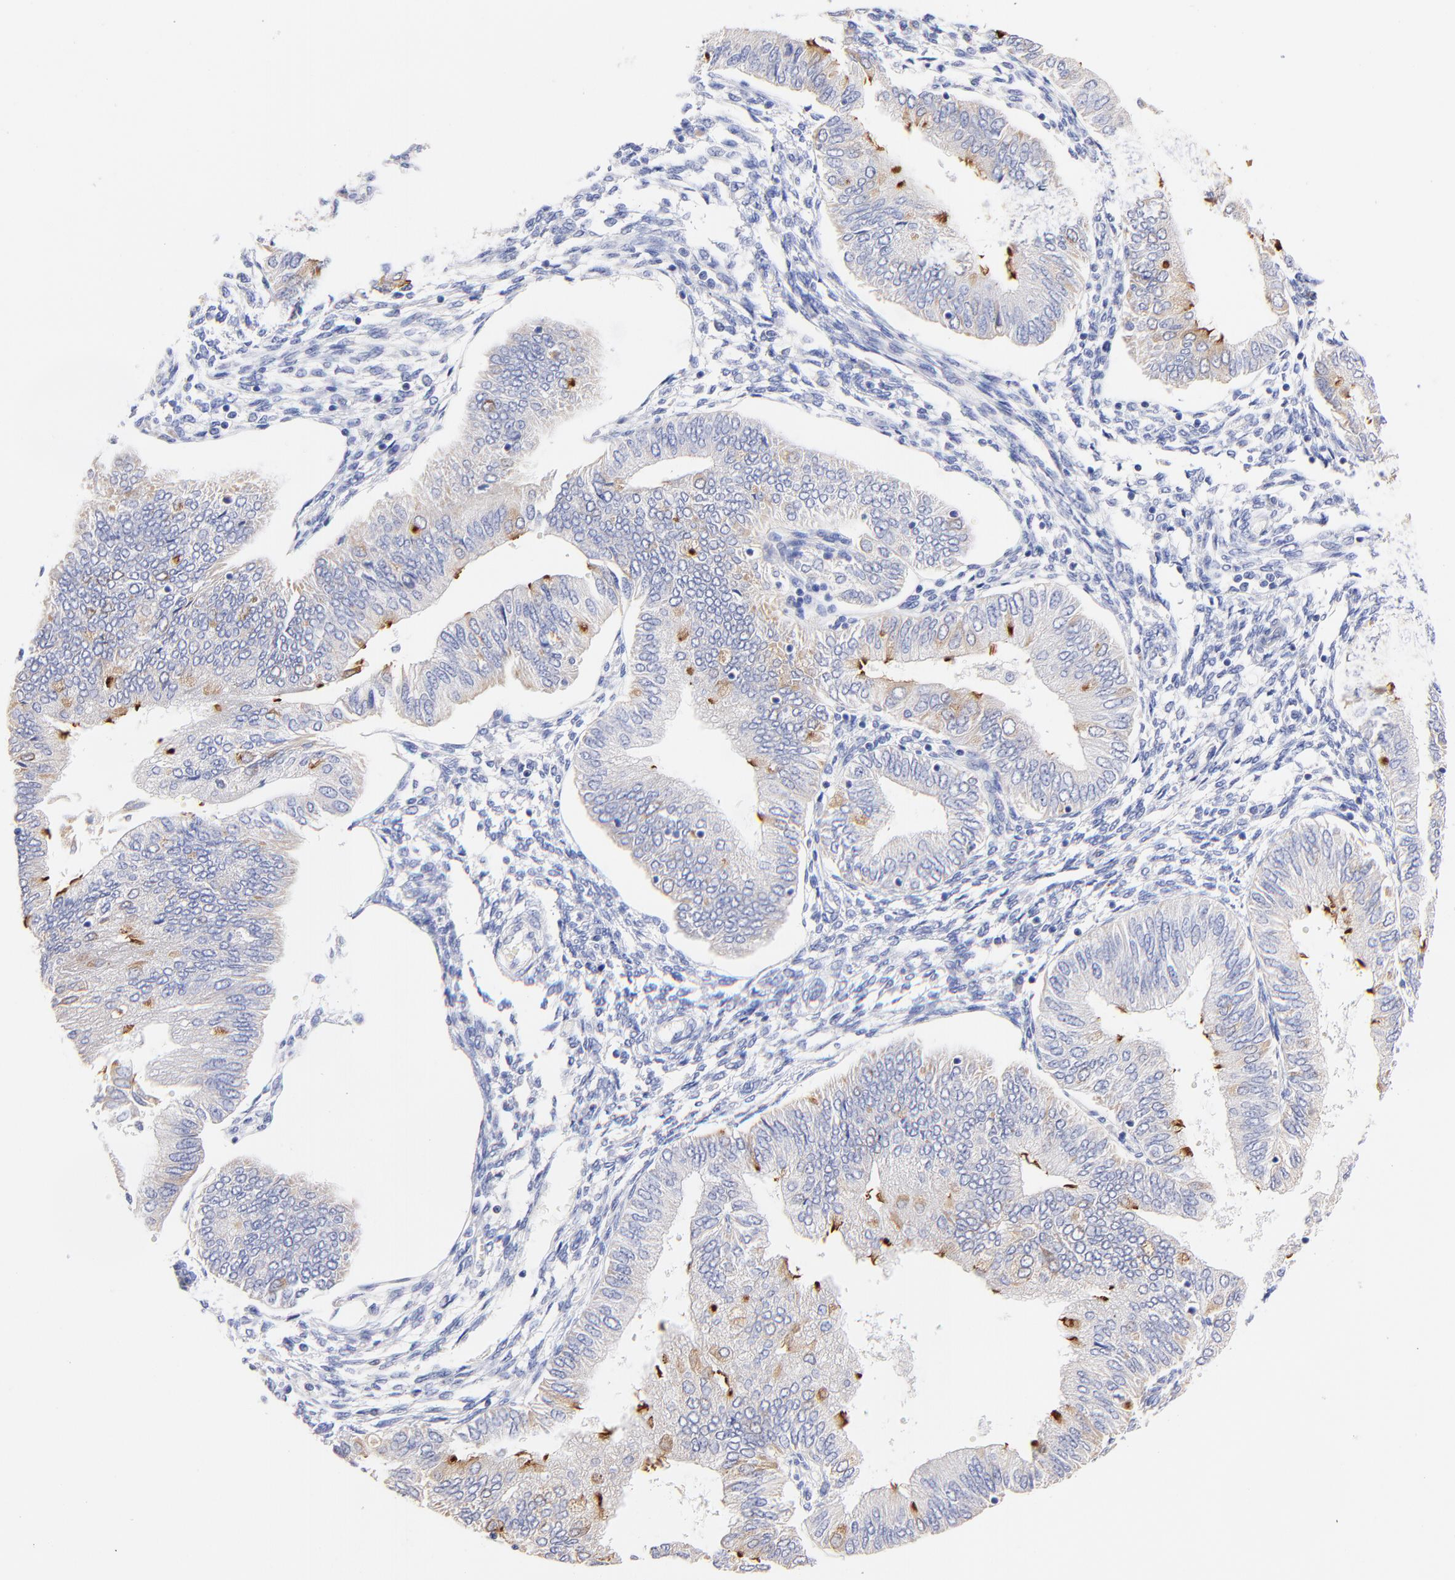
{"staining": {"intensity": "negative", "quantity": "none", "location": "none"}, "tissue": "endometrial cancer", "cell_type": "Tumor cells", "image_type": "cancer", "snomed": [{"axis": "morphology", "description": "Adenocarcinoma, NOS"}, {"axis": "topography", "description": "Endometrium"}], "caption": "The immunohistochemistry (IHC) micrograph has no significant staining in tumor cells of endometrial adenocarcinoma tissue. (DAB (3,3'-diaminobenzidine) IHC visualized using brightfield microscopy, high magnification).", "gene": "CFAP57", "patient": {"sex": "female", "age": 51}}